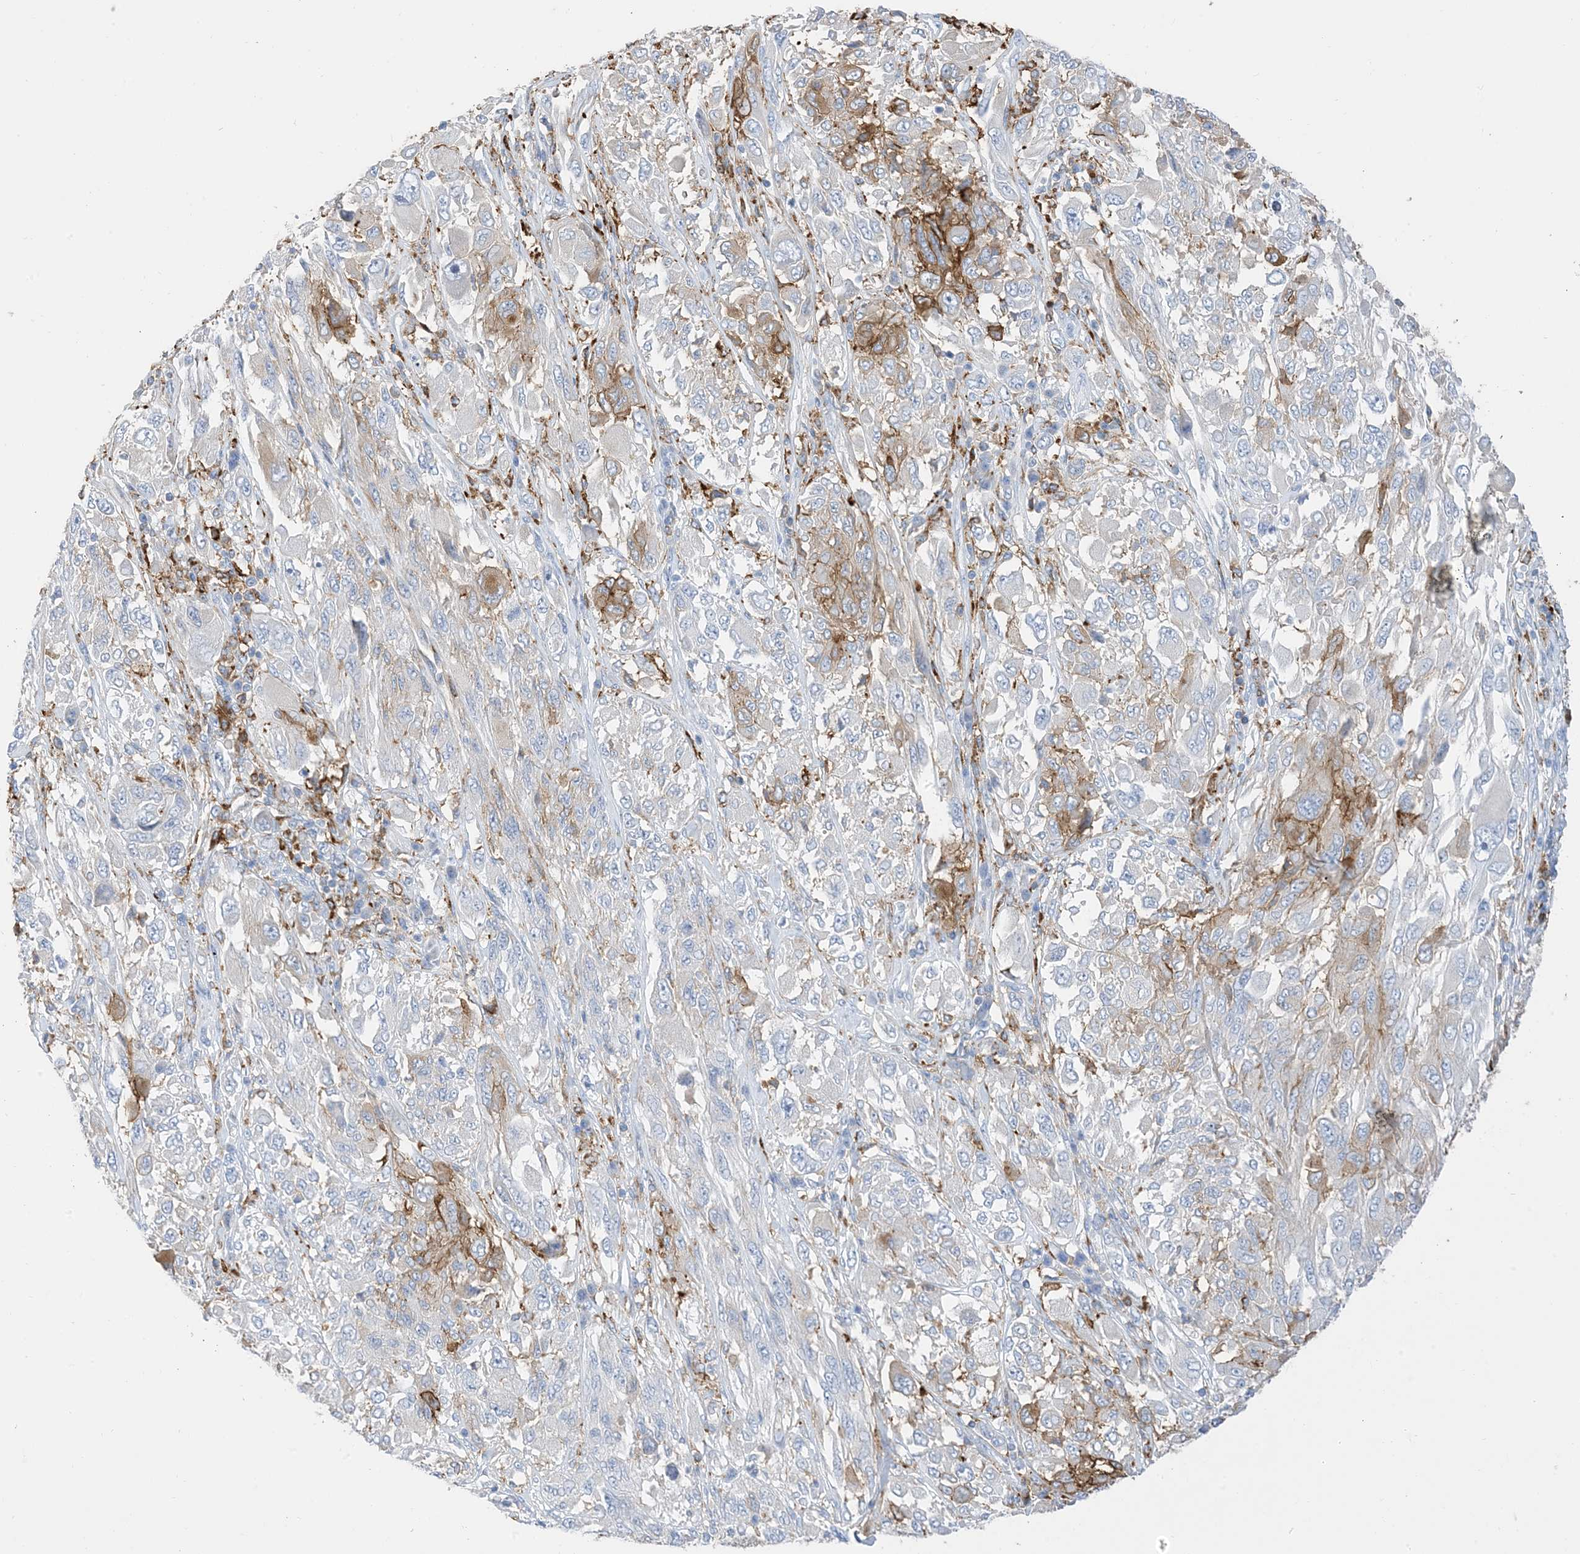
{"staining": {"intensity": "weak", "quantity": "<25%", "location": "cytoplasmic/membranous"}, "tissue": "melanoma", "cell_type": "Tumor cells", "image_type": "cancer", "snomed": [{"axis": "morphology", "description": "Malignant melanoma, NOS"}, {"axis": "topography", "description": "Skin"}], "caption": "A photomicrograph of human malignant melanoma is negative for staining in tumor cells. (DAB IHC visualized using brightfield microscopy, high magnification).", "gene": "DPH3", "patient": {"sex": "female", "age": 91}}